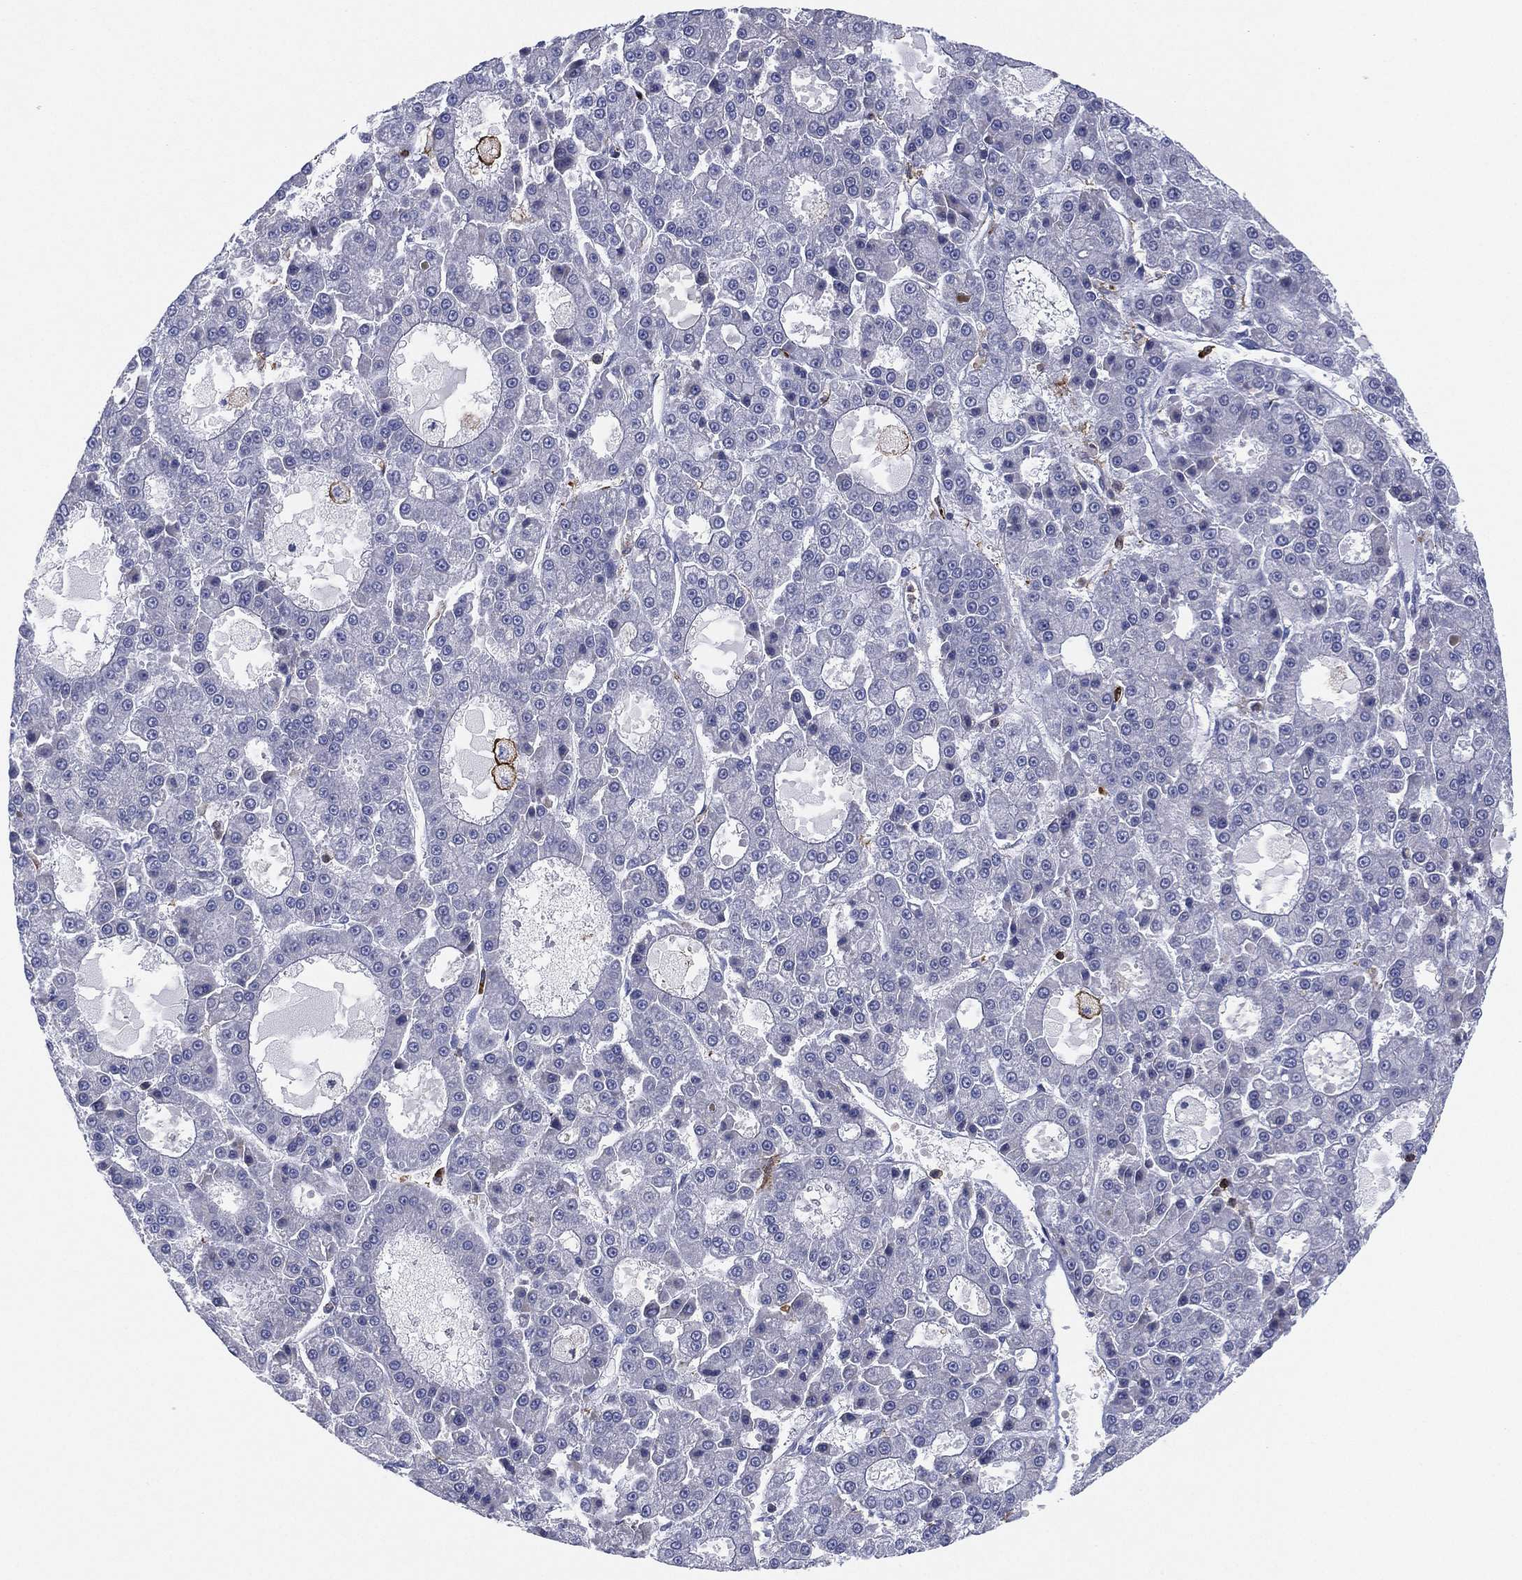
{"staining": {"intensity": "negative", "quantity": "none", "location": "none"}, "tissue": "liver cancer", "cell_type": "Tumor cells", "image_type": "cancer", "snomed": [{"axis": "morphology", "description": "Carcinoma, Hepatocellular, NOS"}, {"axis": "topography", "description": "Liver"}], "caption": "Tumor cells show no significant protein positivity in liver hepatocellular carcinoma. The staining is performed using DAB brown chromogen with nuclei counter-stained in using hematoxylin.", "gene": "SELPLG", "patient": {"sex": "male", "age": 70}}